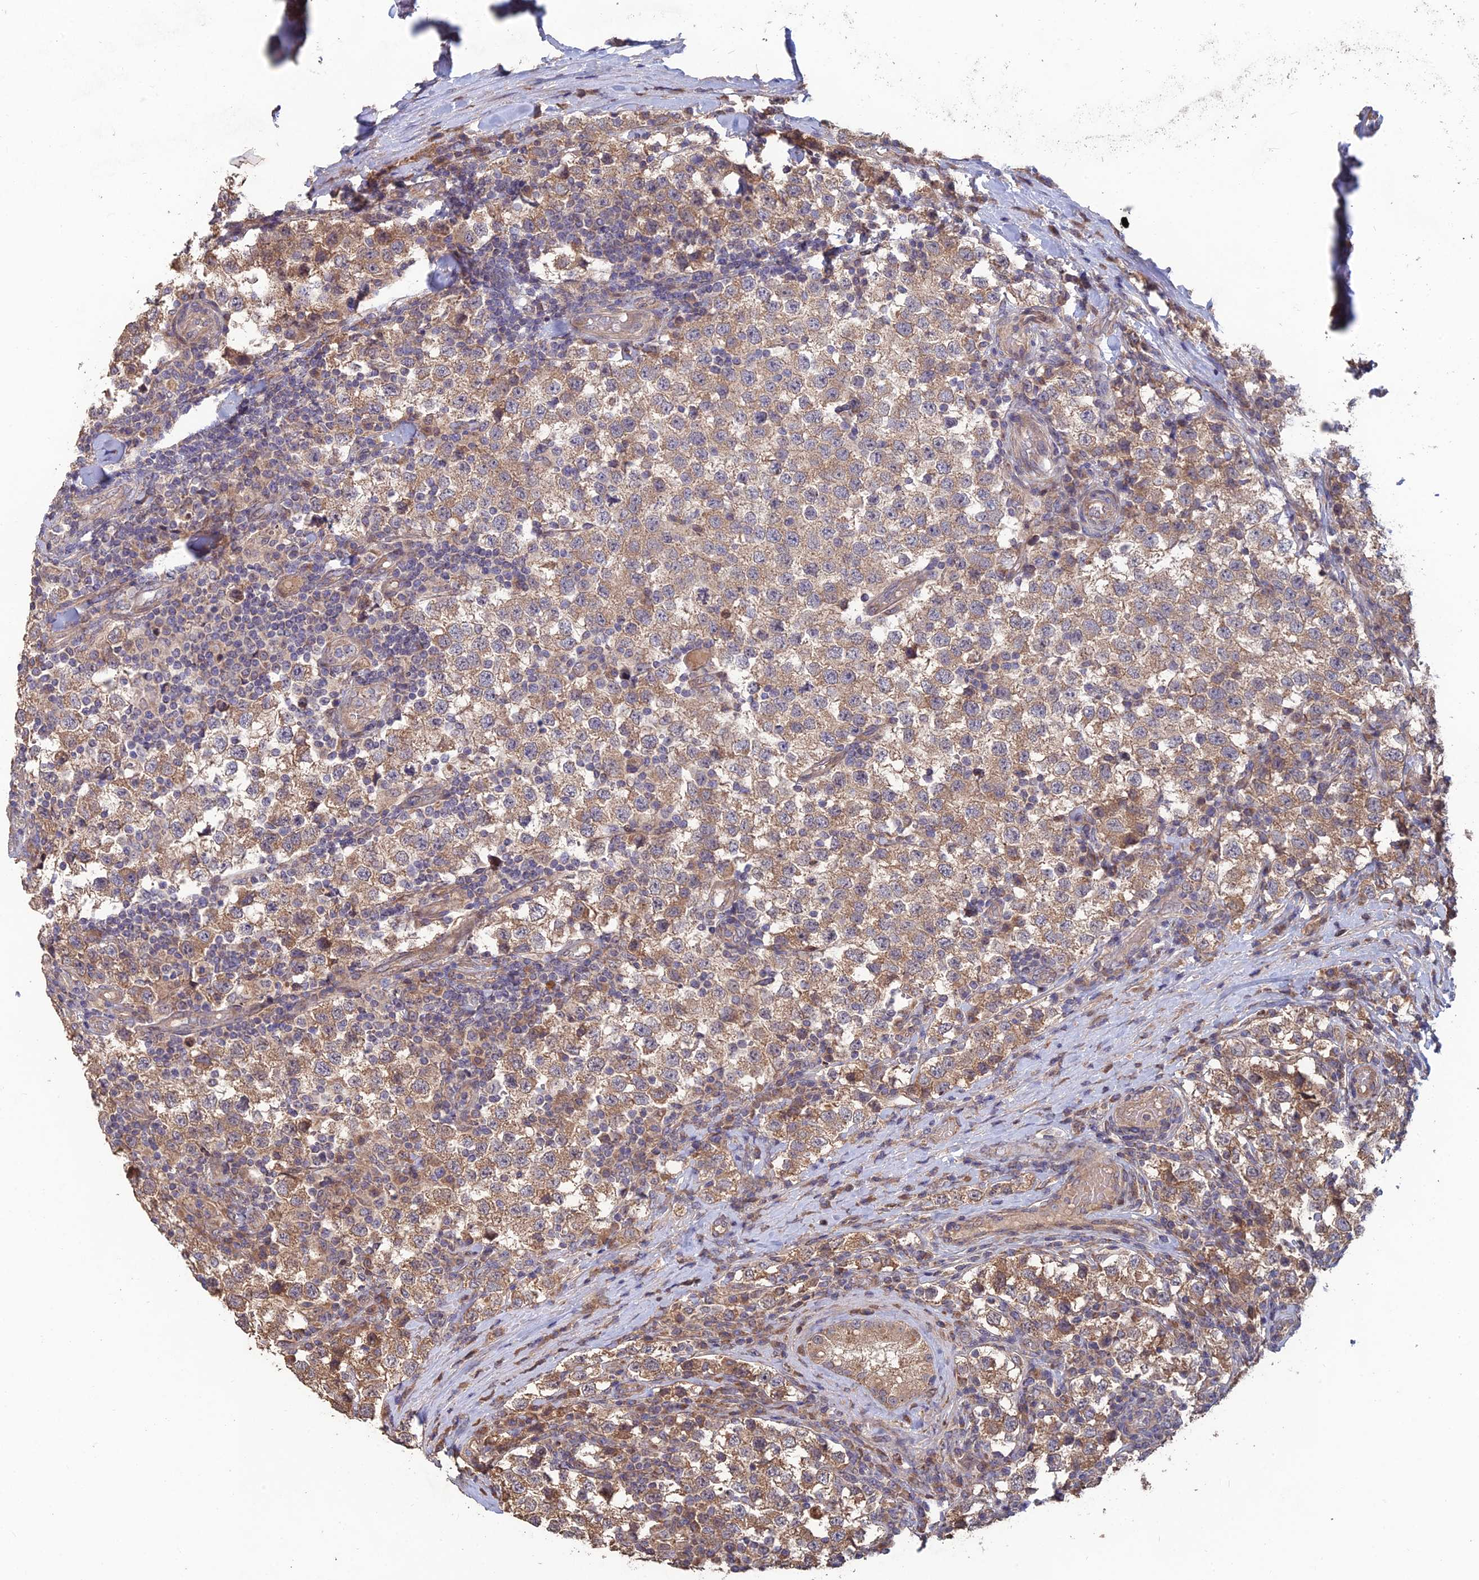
{"staining": {"intensity": "moderate", "quantity": ">75%", "location": "cytoplasmic/membranous"}, "tissue": "testis cancer", "cell_type": "Tumor cells", "image_type": "cancer", "snomed": [{"axis": "morphology", "description": "Seminoma, NOS"}, {"axis": "topography", "description": "Testis"}], "caption": "There is medium levels of moderate cytoplasmic/membranous staining in tumor cells of testis seminoma, as demonstrated by immunohistochemical staining (brown color).", "gene": "SHISA5", "patient": {"sex": "male", "age": 34}}